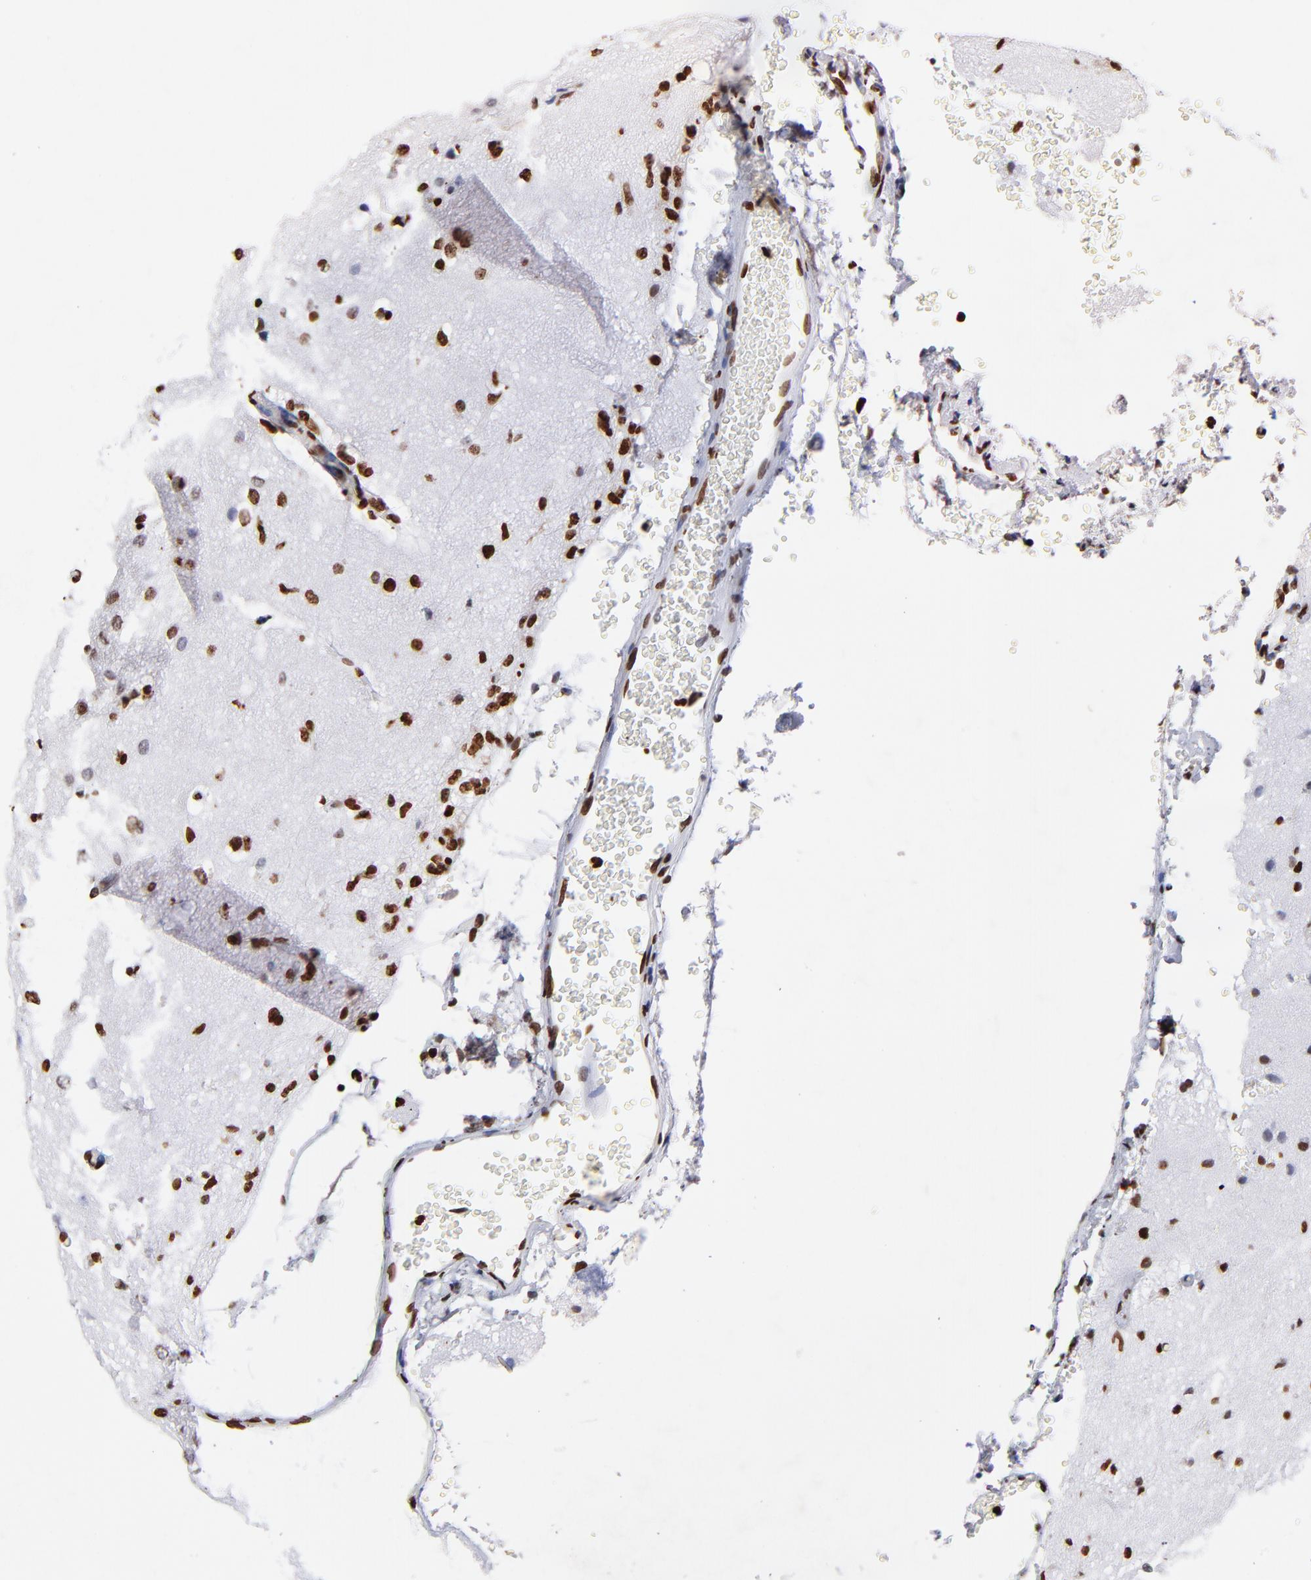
{"staining": {"intensity": "strong", "quantity": ">75%", "location": "nuclear"}, "tissue": "glioma", "cell_type": "Tumor cells", "image_type": "cancer", "snomed": [{"axis": "morphology", "description": "Glioma, malignant, High grade"}, {"axis": "topography", "description": "Brain"}], "caption": "A high-resolution photomicrograph shows IHC staining of glioma, which shows strong nuclear expression in about >75% of tumor cells.", "gene": "FBH1", "patient": {"sex": "male", "age": 68}}